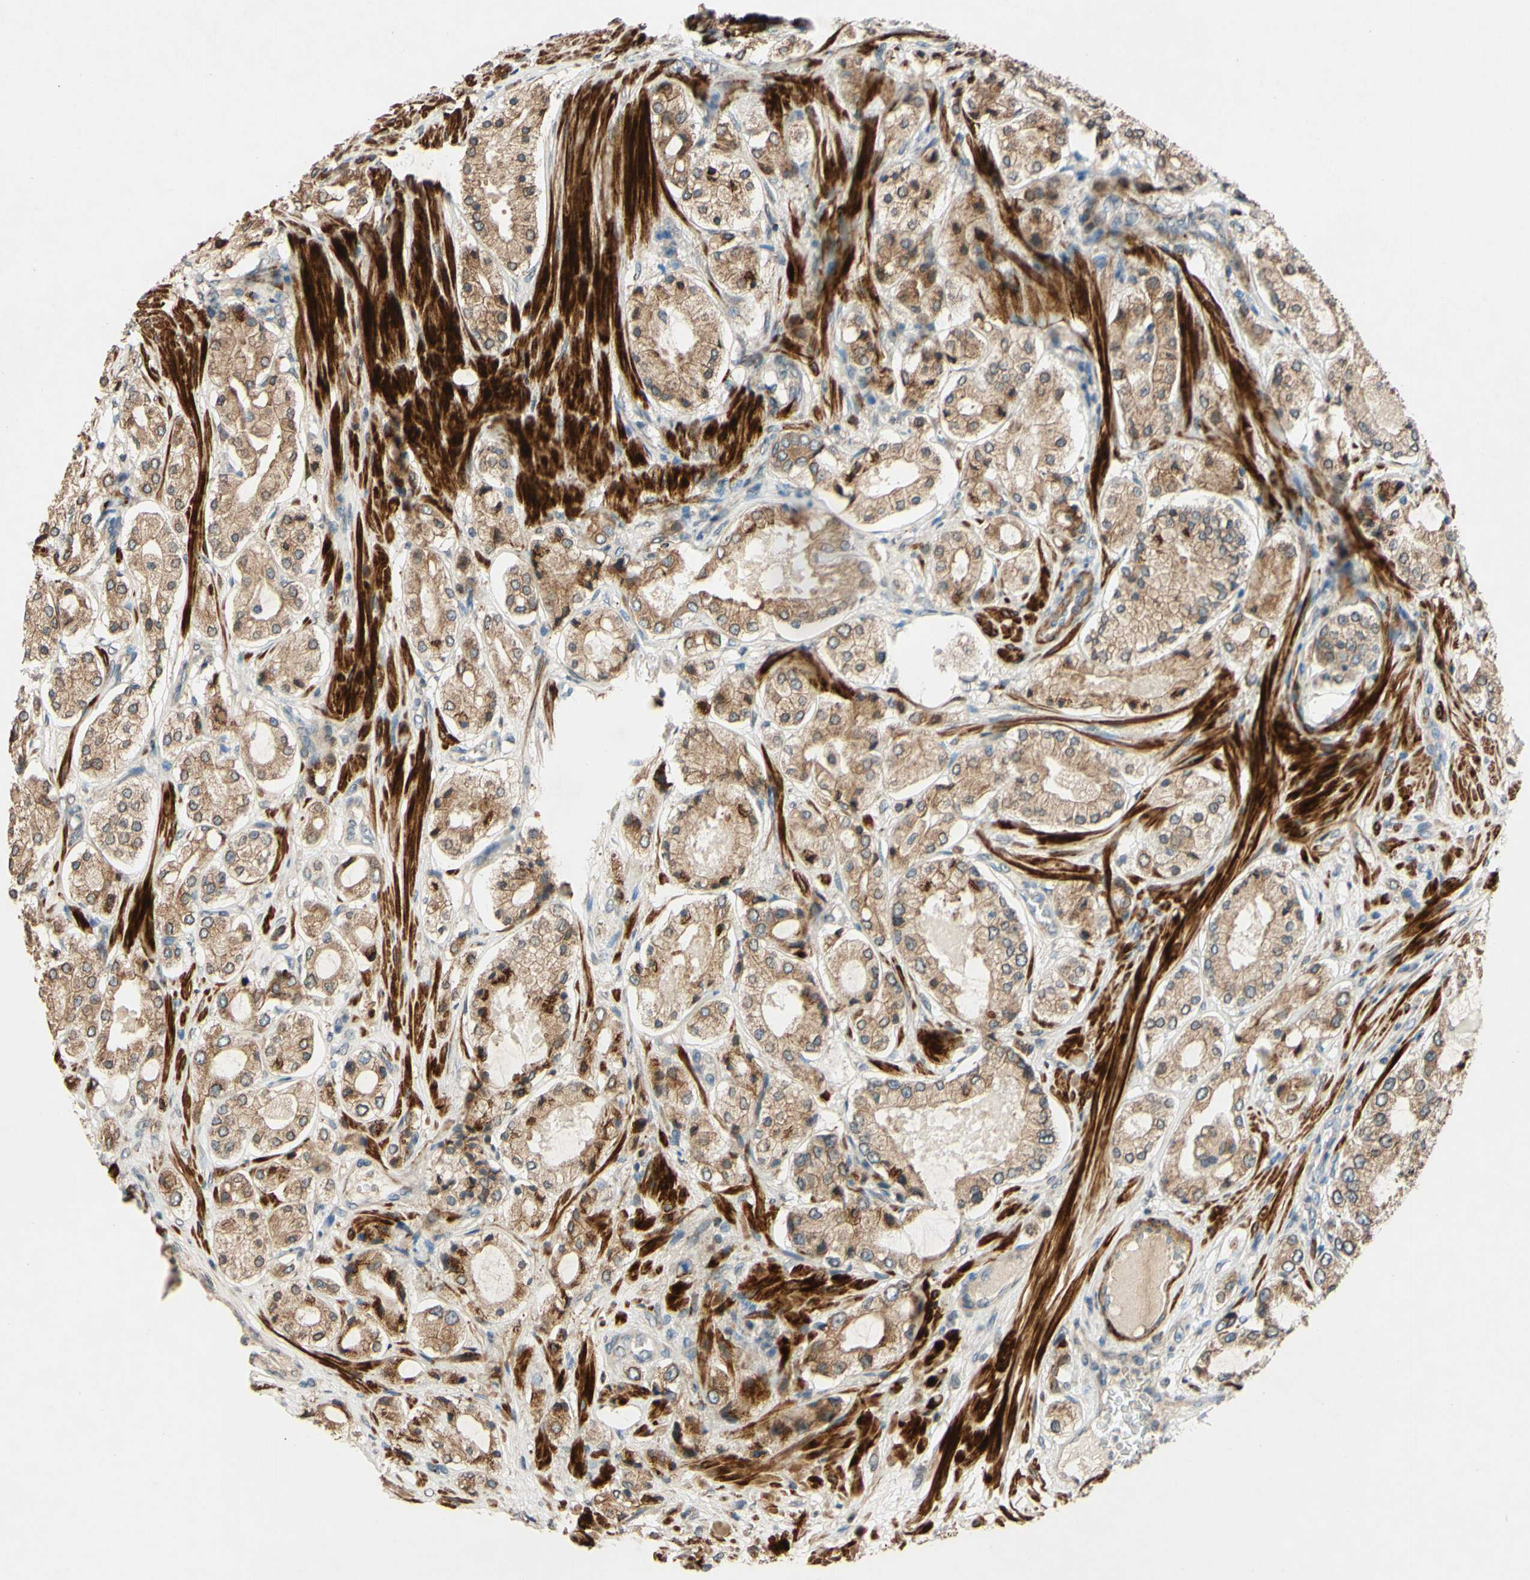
{"staining": {"intensity": "moderate", "quantity": ">75%", "location": "cytoplasmic/membranous,nuclear"}, "tissue": "prostate cancer", "cell_type": "Tumor cells", "image_type": "cancer", "snomed": [{"axis": "morphology", "description": "Adenocarcinoma, High grade"}, {"axis": "topography", "description": "Prostate"}], "caption": "The histopathology image displays a brown stain indicating the presence of a protein in the cytoplasmic/membranous and nuclear of tumor cells in prostate cancer (adenocarcinoma (high-grade)).", "gene": "PTPRU", "patient": {"sex": "male", "age": 65}}